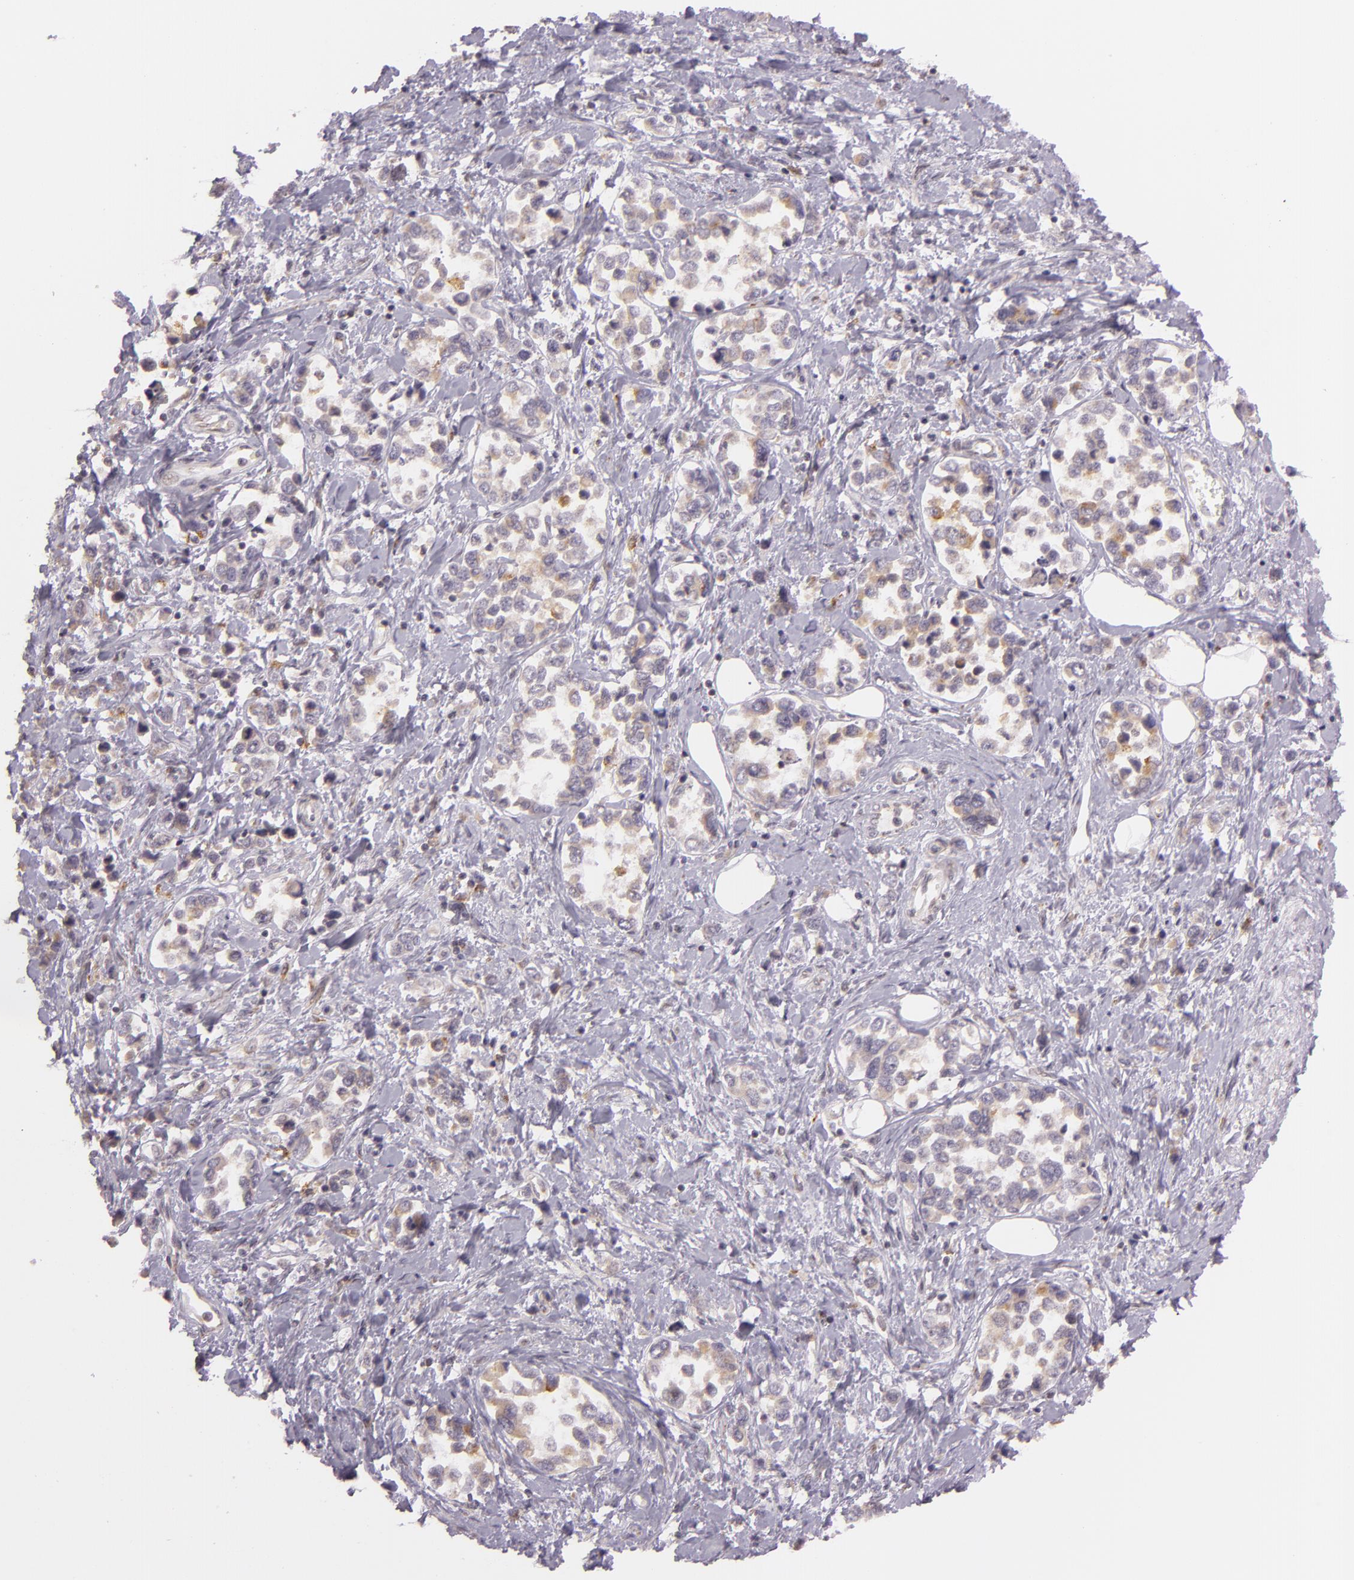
{"staining": {"intensity": "weak", "quantity": ">75%", "location": "cytoplasmic/membranous"}, "tissue": "stomach cancer", "cell_type": "Tumor cells", "image_type": "cancer", "snomed": [{"axis": "morphology", "description": "Adenocarcinoma, NOS"}, {"axis": "topography", "description": "Stomach, upper"}], "caption": "DAB (3,3'-diaminobenzidine) immunohistochemical staining of human adenocarcinoma (stomach) reveals weak cytoplasmic/membranous protein expression in approximately >75% of tumor cells.", "gene": "LGMN", "patient": {"sex": "male", "age": 76}}